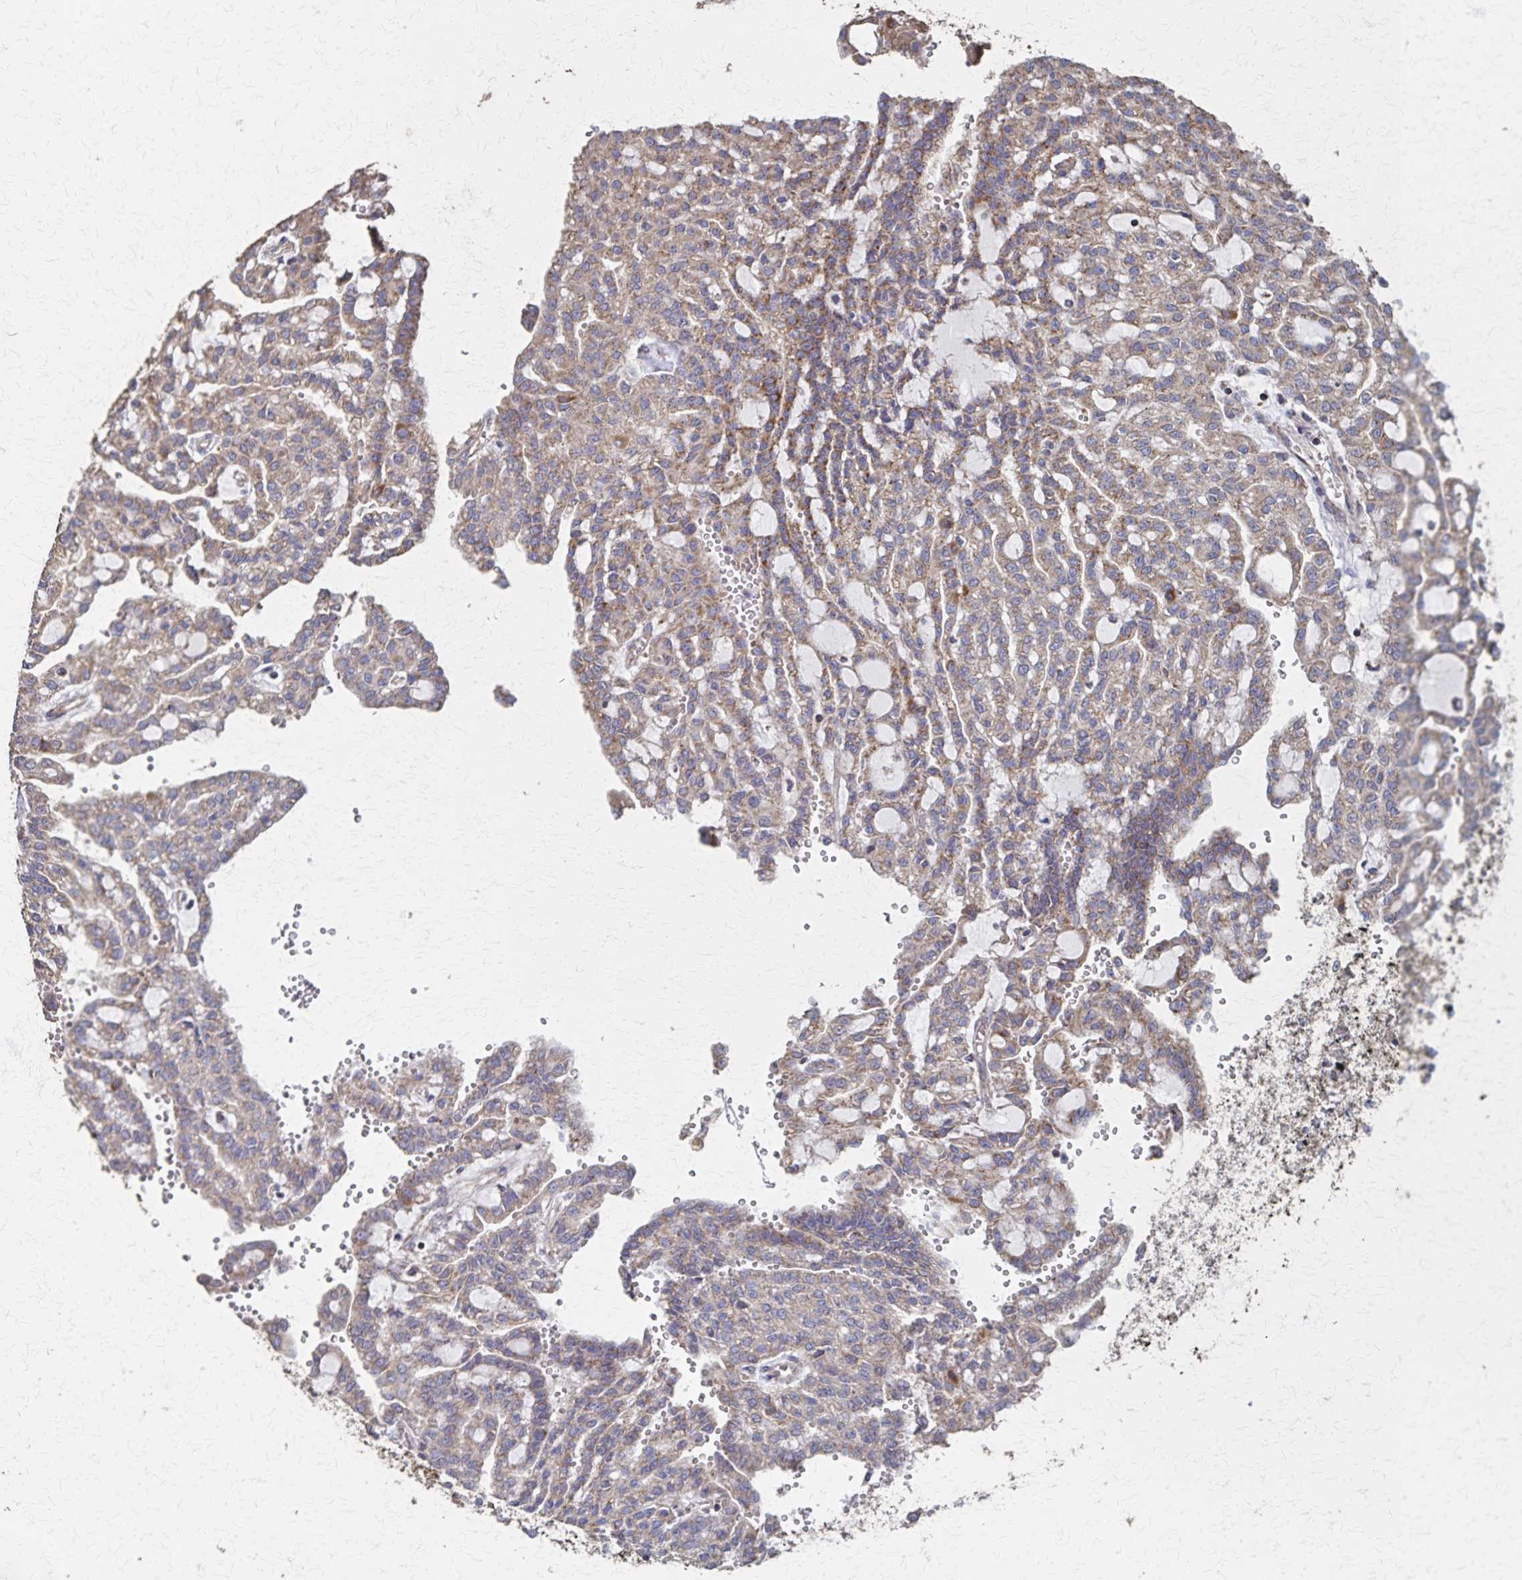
{"staining": {"intensity": "weak", "quantity": ">75%", "location": "cytoplasmic/membranous"}, "tissue": "renal cancer", "cell_type": "Tumor cells", "image_type": "cancer", "snomed": [{"axis": "morphology", "description": "Adenocarcinoma, NOS"}, {"axis": "topography", "description": "Kidney"}], "caption": "Protein expression analysis of human renal adenocarcinoma reveals weak cytoplasmic/membranous positivity in approximately >75% of tumor cells.", "gene": "PGAP2", "patient": {"sex": "male", "age": 63}}